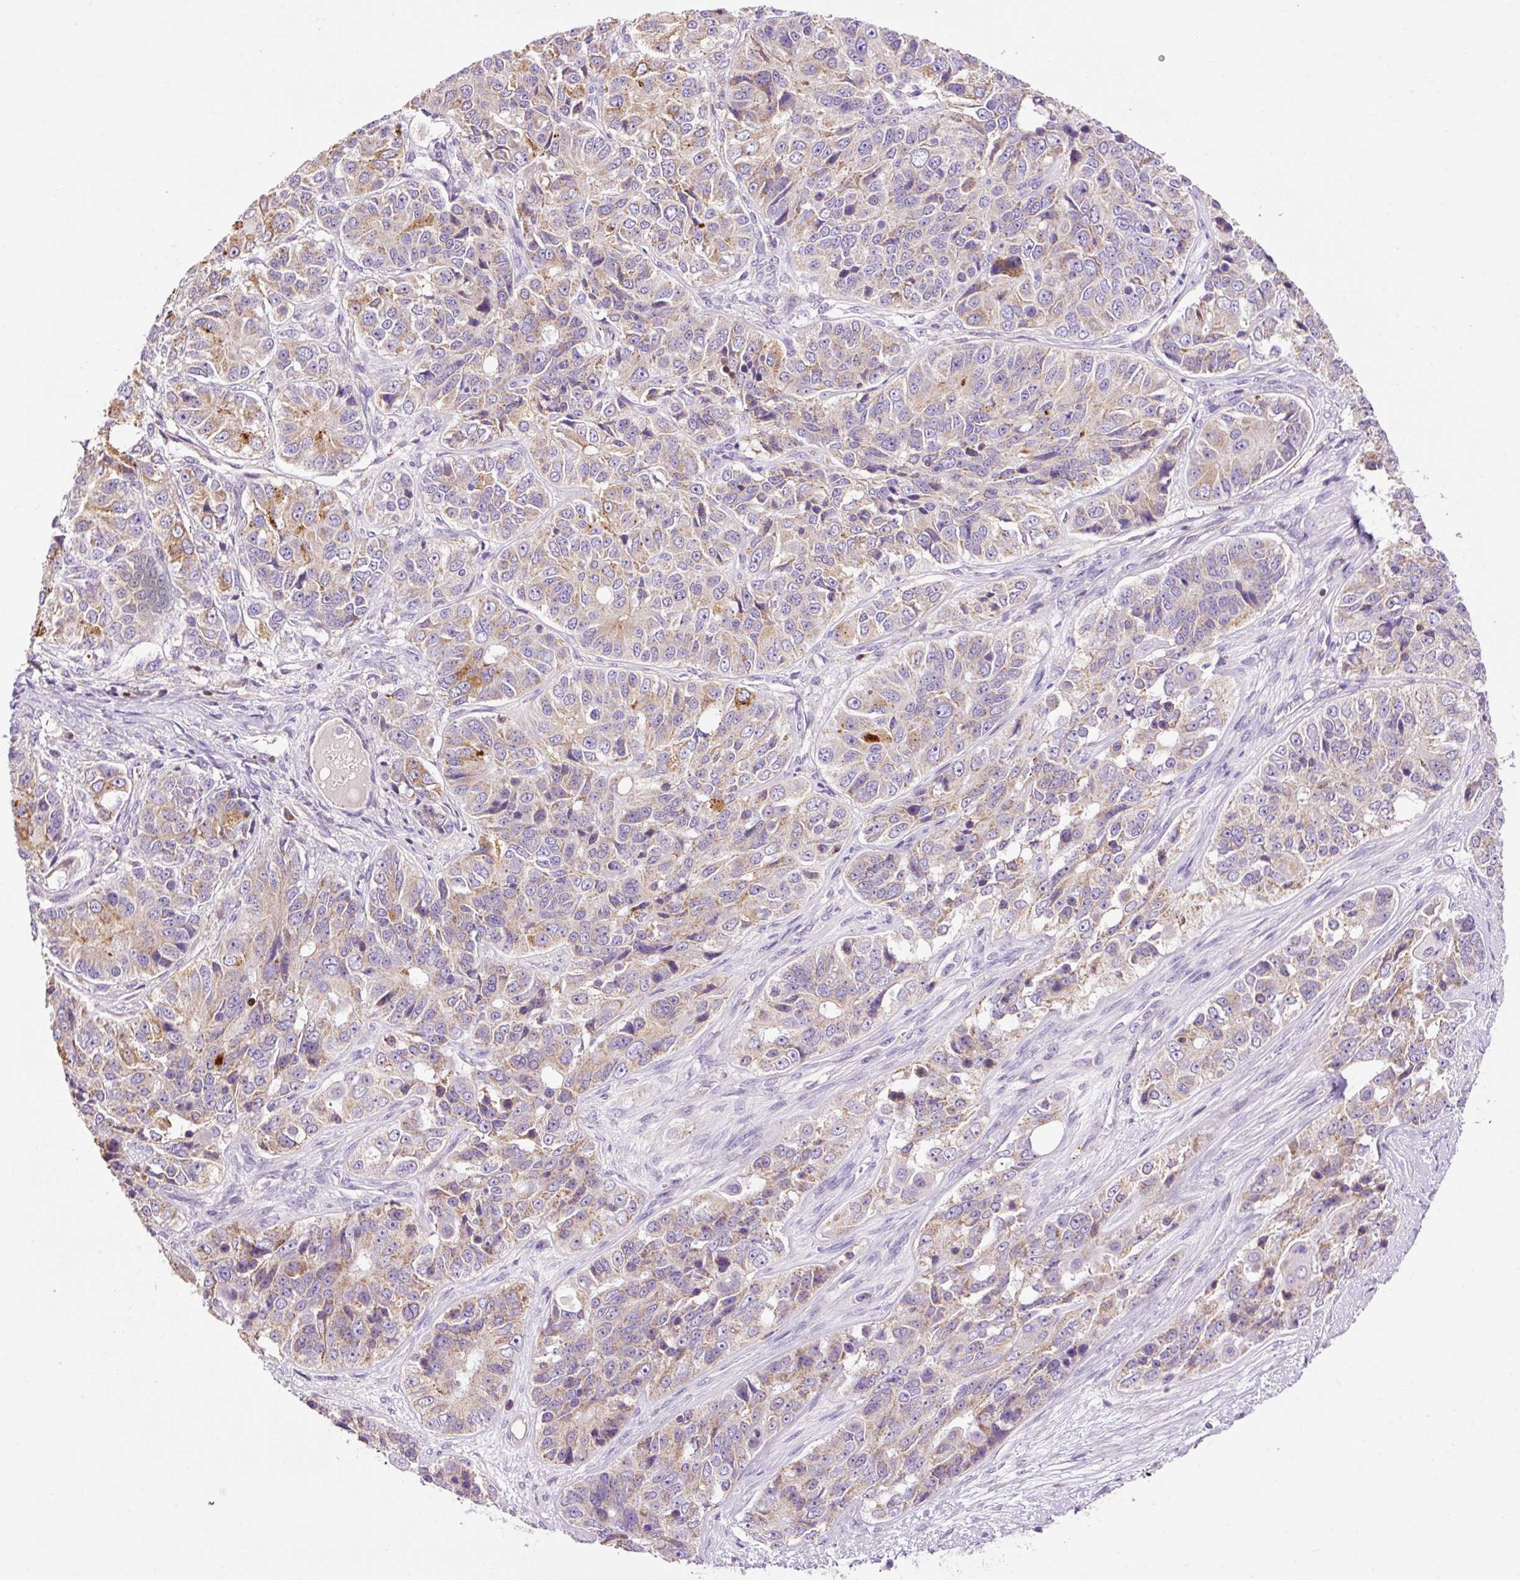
{"staining": {"intensity": "moderate", "quantity": "<25%", "location": "cytoplasmic/membranous"}, "tissue": "ovarian cancer", "cell_type": "Tumor cells", "image_type": "cancer", "snomed": [{"axis": "morphology", "description": "Carcinoma, endometroid"}, {"axis": "topography", "description": "Ovary"}], "caption": "Ovarian cancer (endometroid carcinoma) stained with a brown dye reveals moderate cytoplasmic/membranous positive expression in approximately <25% of tumor cells.", "gene": "CD83", "patient": {"sex": "female", "age": 51}}